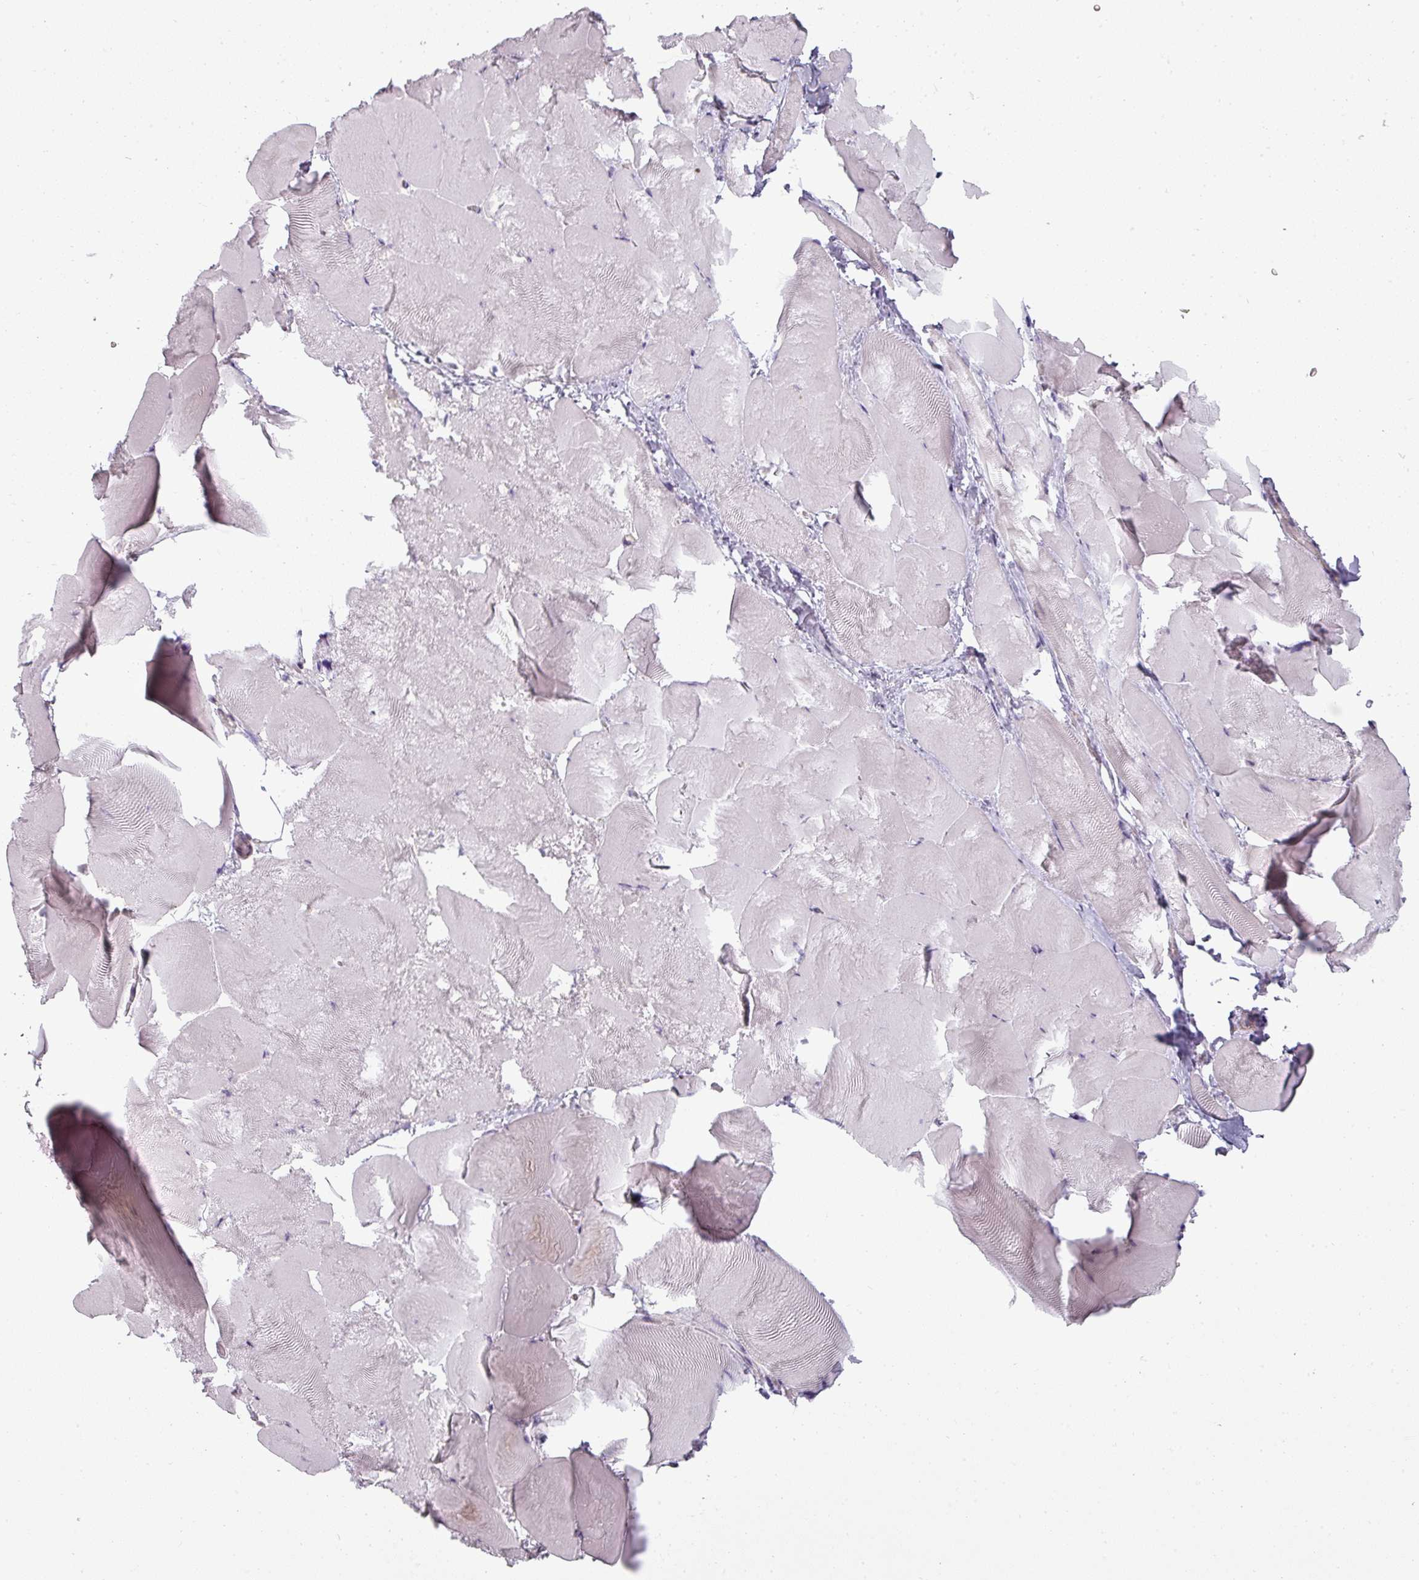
{"staining": {"intensity": "weak", "quantity": "<25%", "location": "cytoplasmic/membranous"}, "tissue": "skeletal muscle", "cell_type": "Myocytes", "image_type": "normal", "snomed": [{"axis": "morphology", "description": "Normal tissue, NOS"}, {"axis": "topography", "description": "Skeletal muscle"}], "caption": "This is a histopathology image of immunohistochemistry (IHC) staining of unremarkable skeletal muscle, which shows no expression in myocytes.", "gene": "ASB1", "patient": {"sex": "female", "age": 64}}